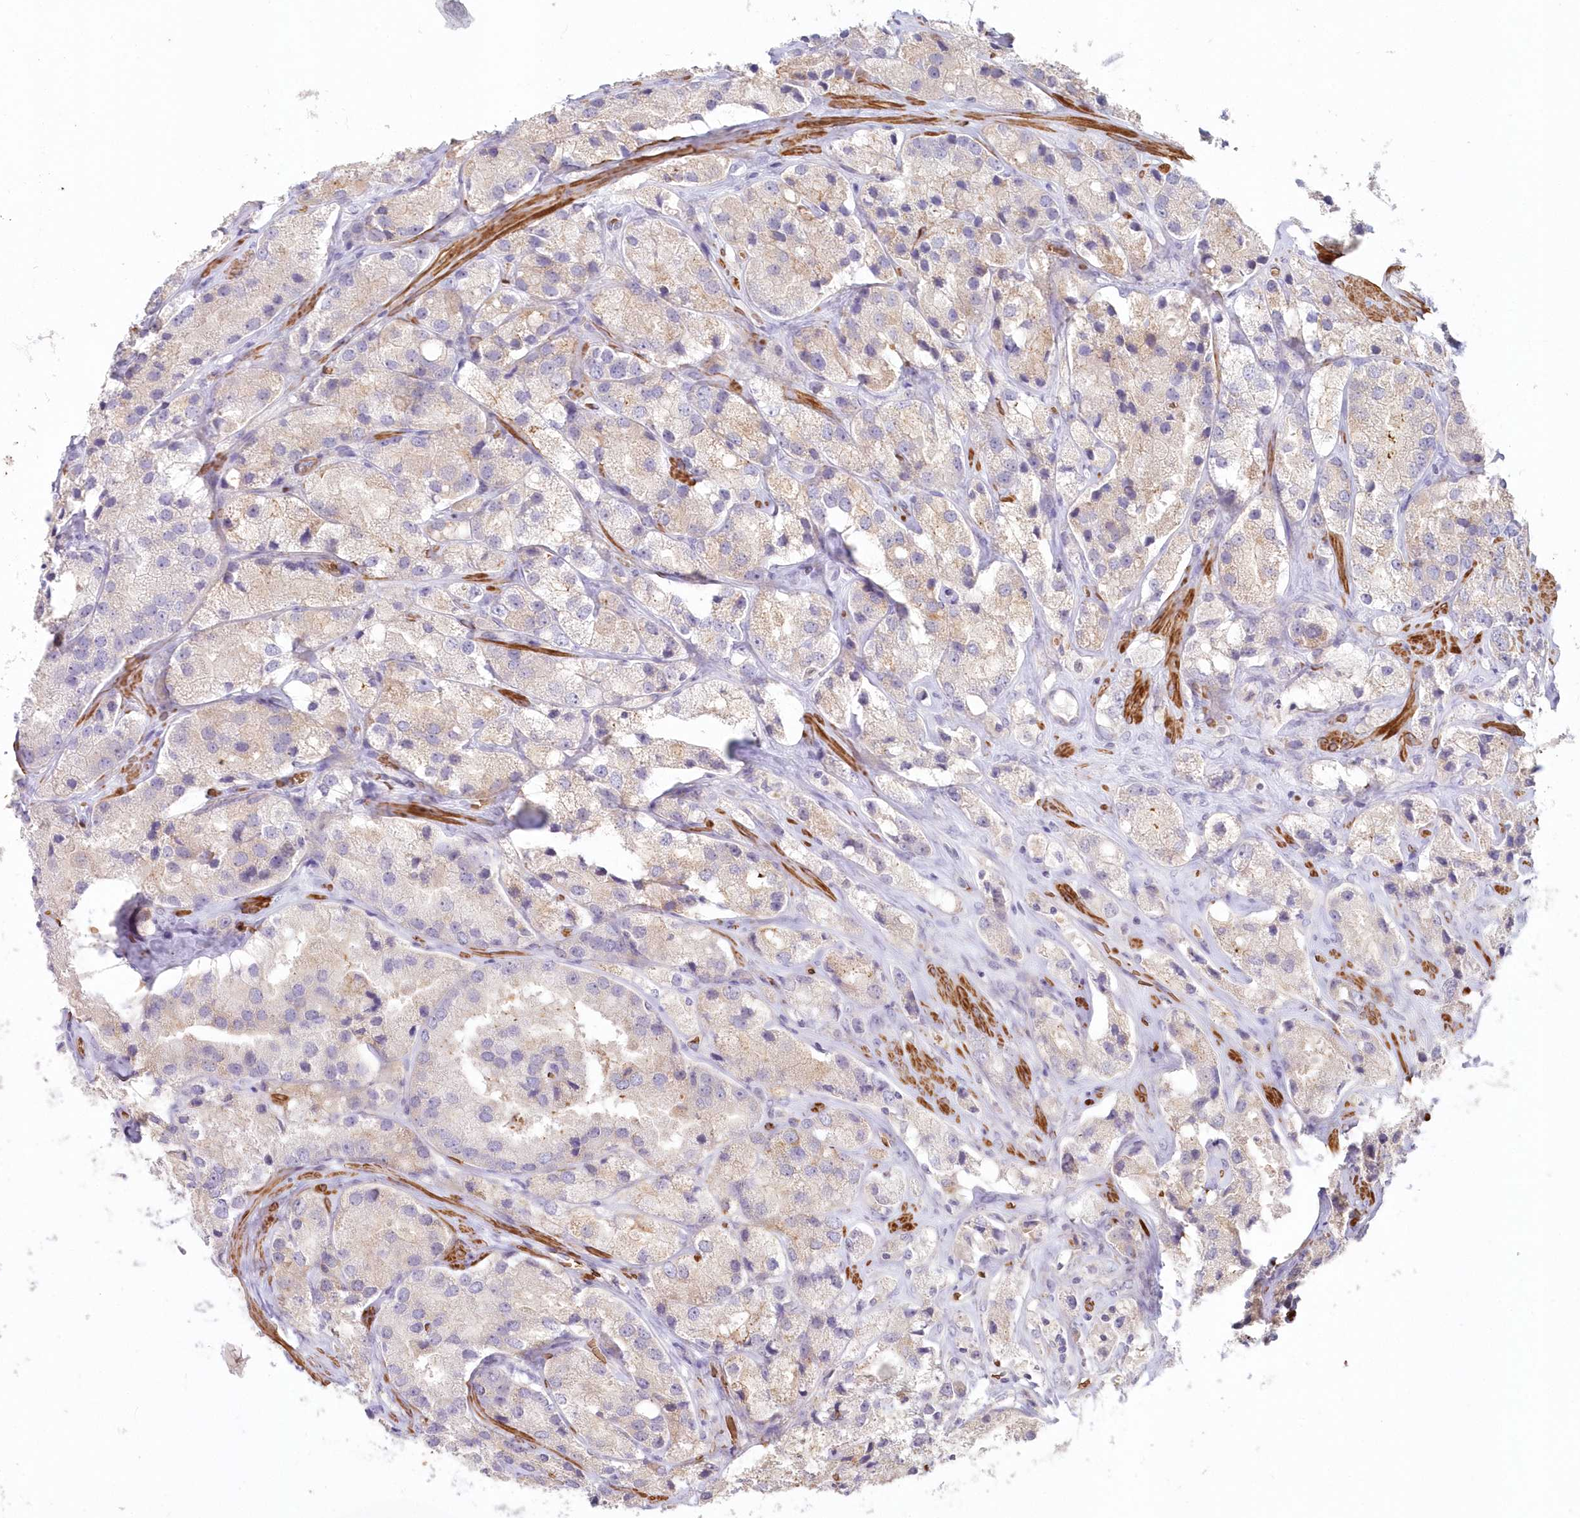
{"staining": {"intensity": "negative", "quantity": "none", "location": "none"}, "tissue": "prostate cancer", "cell_type": "Tumor cells", "image_type": "cancer", "snomed": [{"axis": "morphology", "description": "Adenocarcinoma, High grade"}, {"axis": "topography", "description": "Prostate"}], "caption": "Photomicrograph shows no significant protein positivity in tumor cells of prostate cancer.", "gene": "SERINC1", "patient": {"sex": "male", "age": 66}}